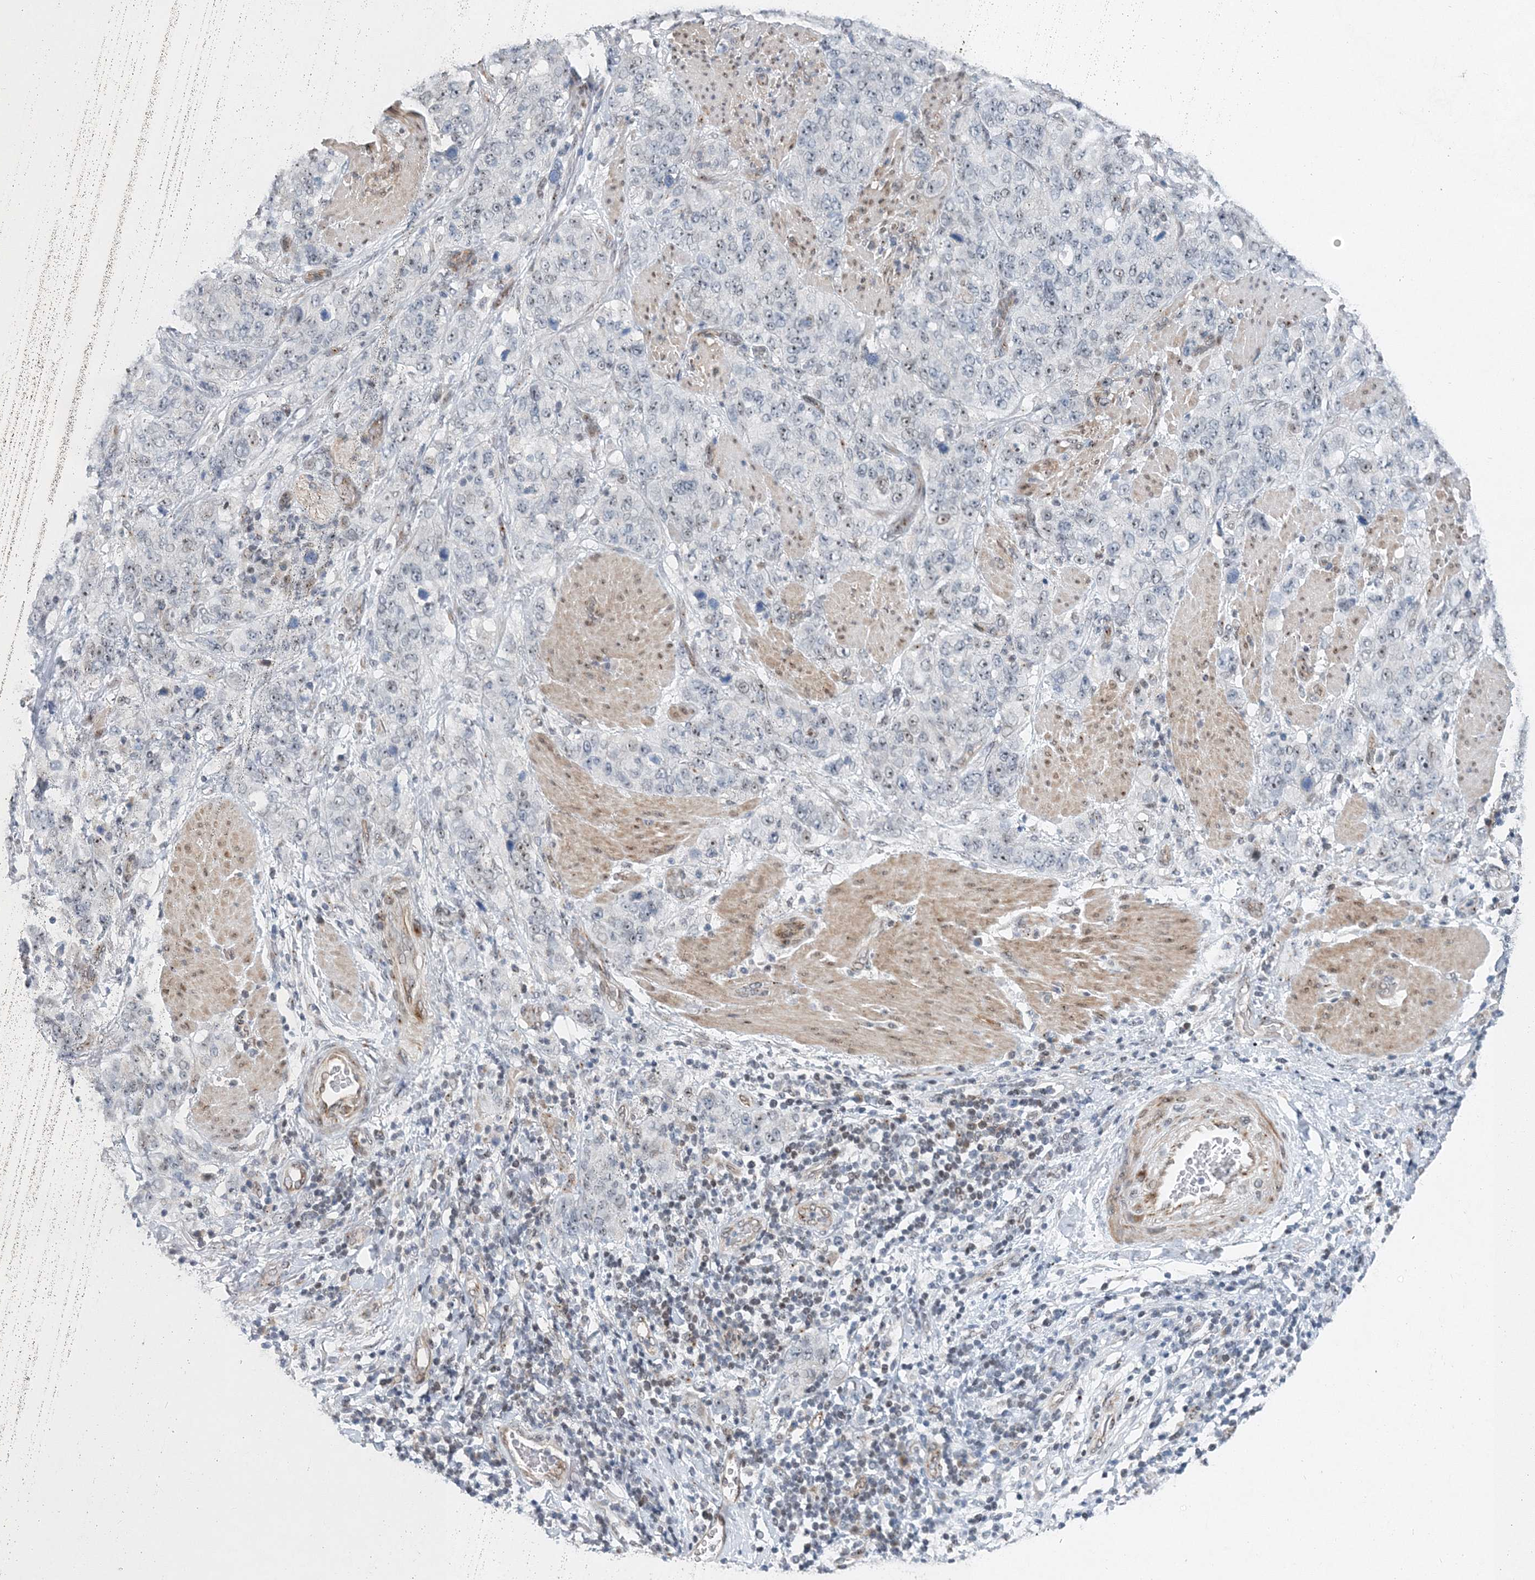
{"staining": {"intensity": "negative", "quantity": "none", "location": "none"}, "tissue": "stomach cancer", "cell_type": "Tumor cells", "image_type": "cancer", "snomed": [{"axis": "morphology", "description": "Adenocarcinoma, NOS"}, {"axis": "topography", "description": "Stomach"}], "caption": "This is an immunohistochemistry (IHC) image of human adenocarcinoma (stomach). There is no staining in tumor cells.", "gene": "UIMC1", "patient": {"sex": "male", "age": 48}}